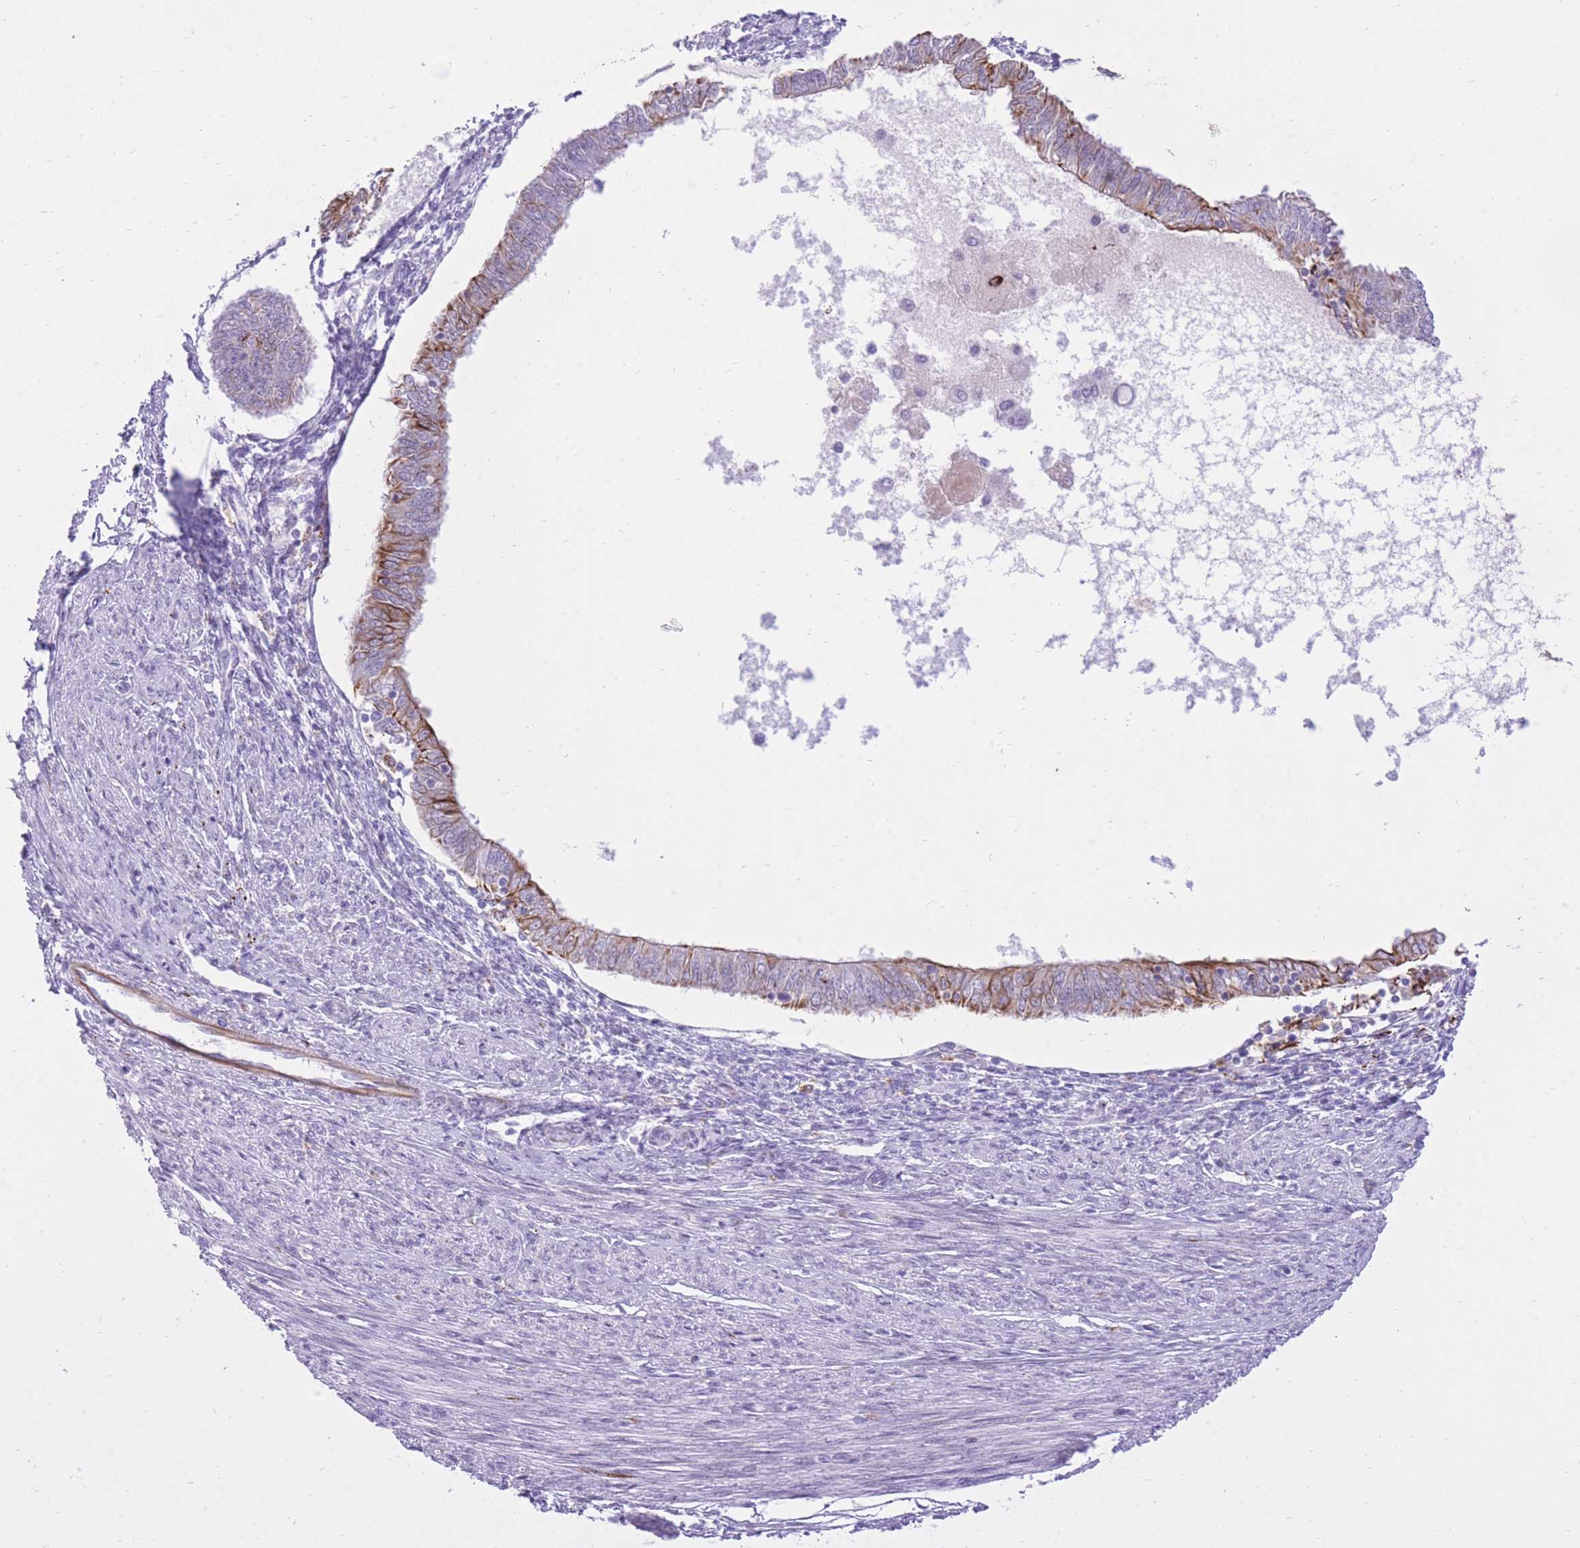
{"staining": {"intensity": "moderate", "quantity": "<25%", "location": "cytoplasmic/membranous"}, "tissue": "endometrial cancer", "cell_type": "Tumor cells", "image_type": "cancer", "snomed": [{"axis": "morphology", "description": "Adenocarcinoma, NOS"}, {"axis": "topography", "description": "Endometrium"}], "caption": "DAB immunohistochemical staining of human endometrial adenocarcinoma reveals moderate cytoplasmic/membranous protein expression in about <25% of tumor cells.", "gene": "MEIS3", "patient": {"sex": "female", "age": 58}}